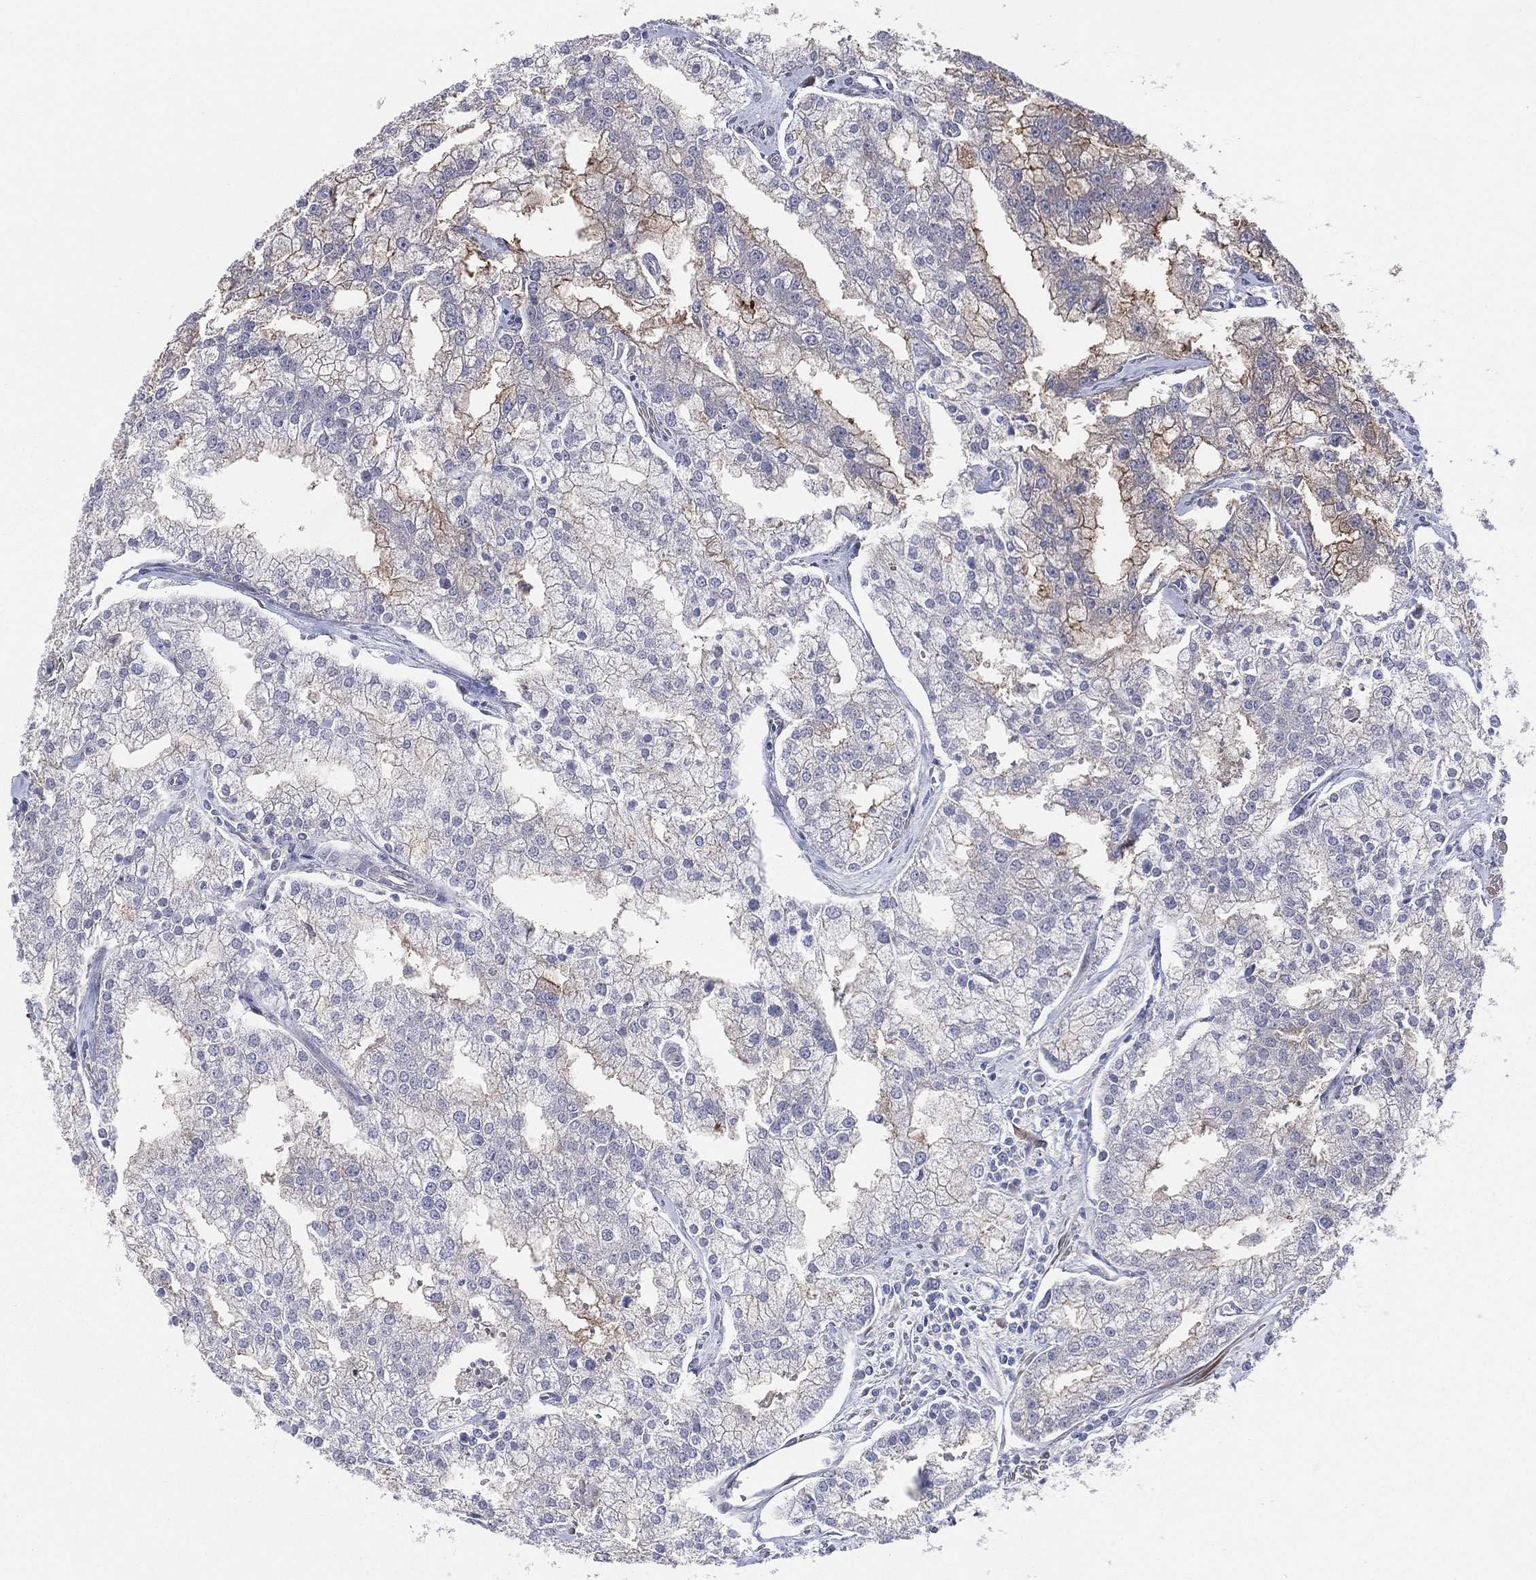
{"staining": {"intensity": "strong", "quantity": "<25%", "location": "cytoplasmic/membranous"}, "tissue": "prostate cancer", "cell_type": "Tumor cells", "image_type": "cancer", "snomed": [{"axis": "morphology", "description": "Adenocarcinoma, NOS"}, {"axis": "topography", "description": "Prostate"}], "caption": "Adenocarcinoma (prostate) stained with DAB immunohistochemistry (IHC) shows medium levels of strong cytoplasmic/membranous positivity in about <25% of tumor cells. (IHC, brightfield microscopy, high magnification).", "gene": "UTP14A", "patient": {"sex": "male", "age": 70}}